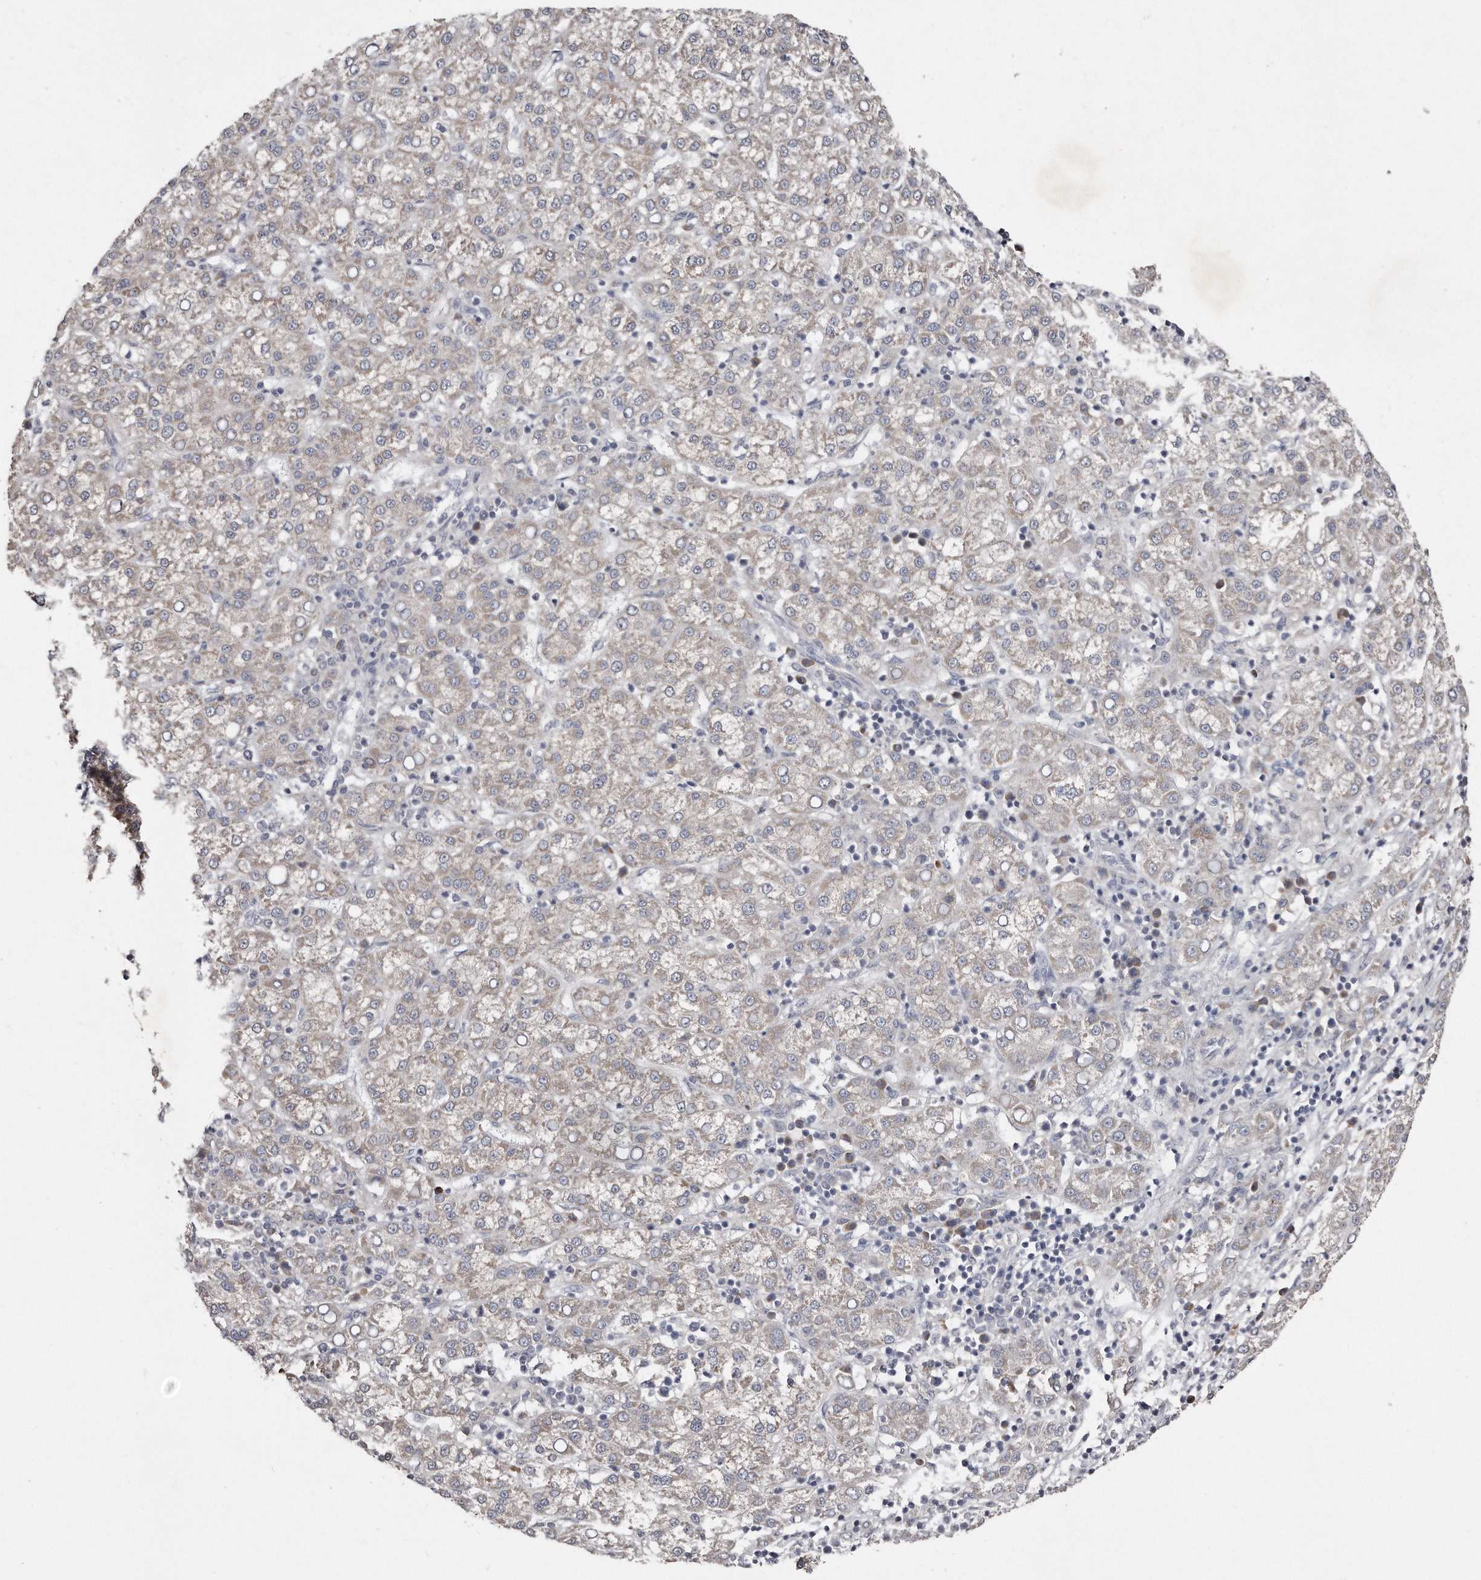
{"staining": {"intensity": "weak", "quantity": "<25%", "location": "cytoplasmic/membranous"}, "tissue": "liver cancer", "cell_type": "Tumor cells", "image_type": "cancer", "snomed": [{"axis": "morphology", "description": "Carcinoma, Hepatocellular, NOS"}, {"axis": "topography", "description": "Liver"}], "caption": "This is a image of immunohistochemistry (IHC) staining of liver cancer, which shows no positivity in tumor cells.", "gene": "TECR", "patient": {"sex": "female", "age": 58}}